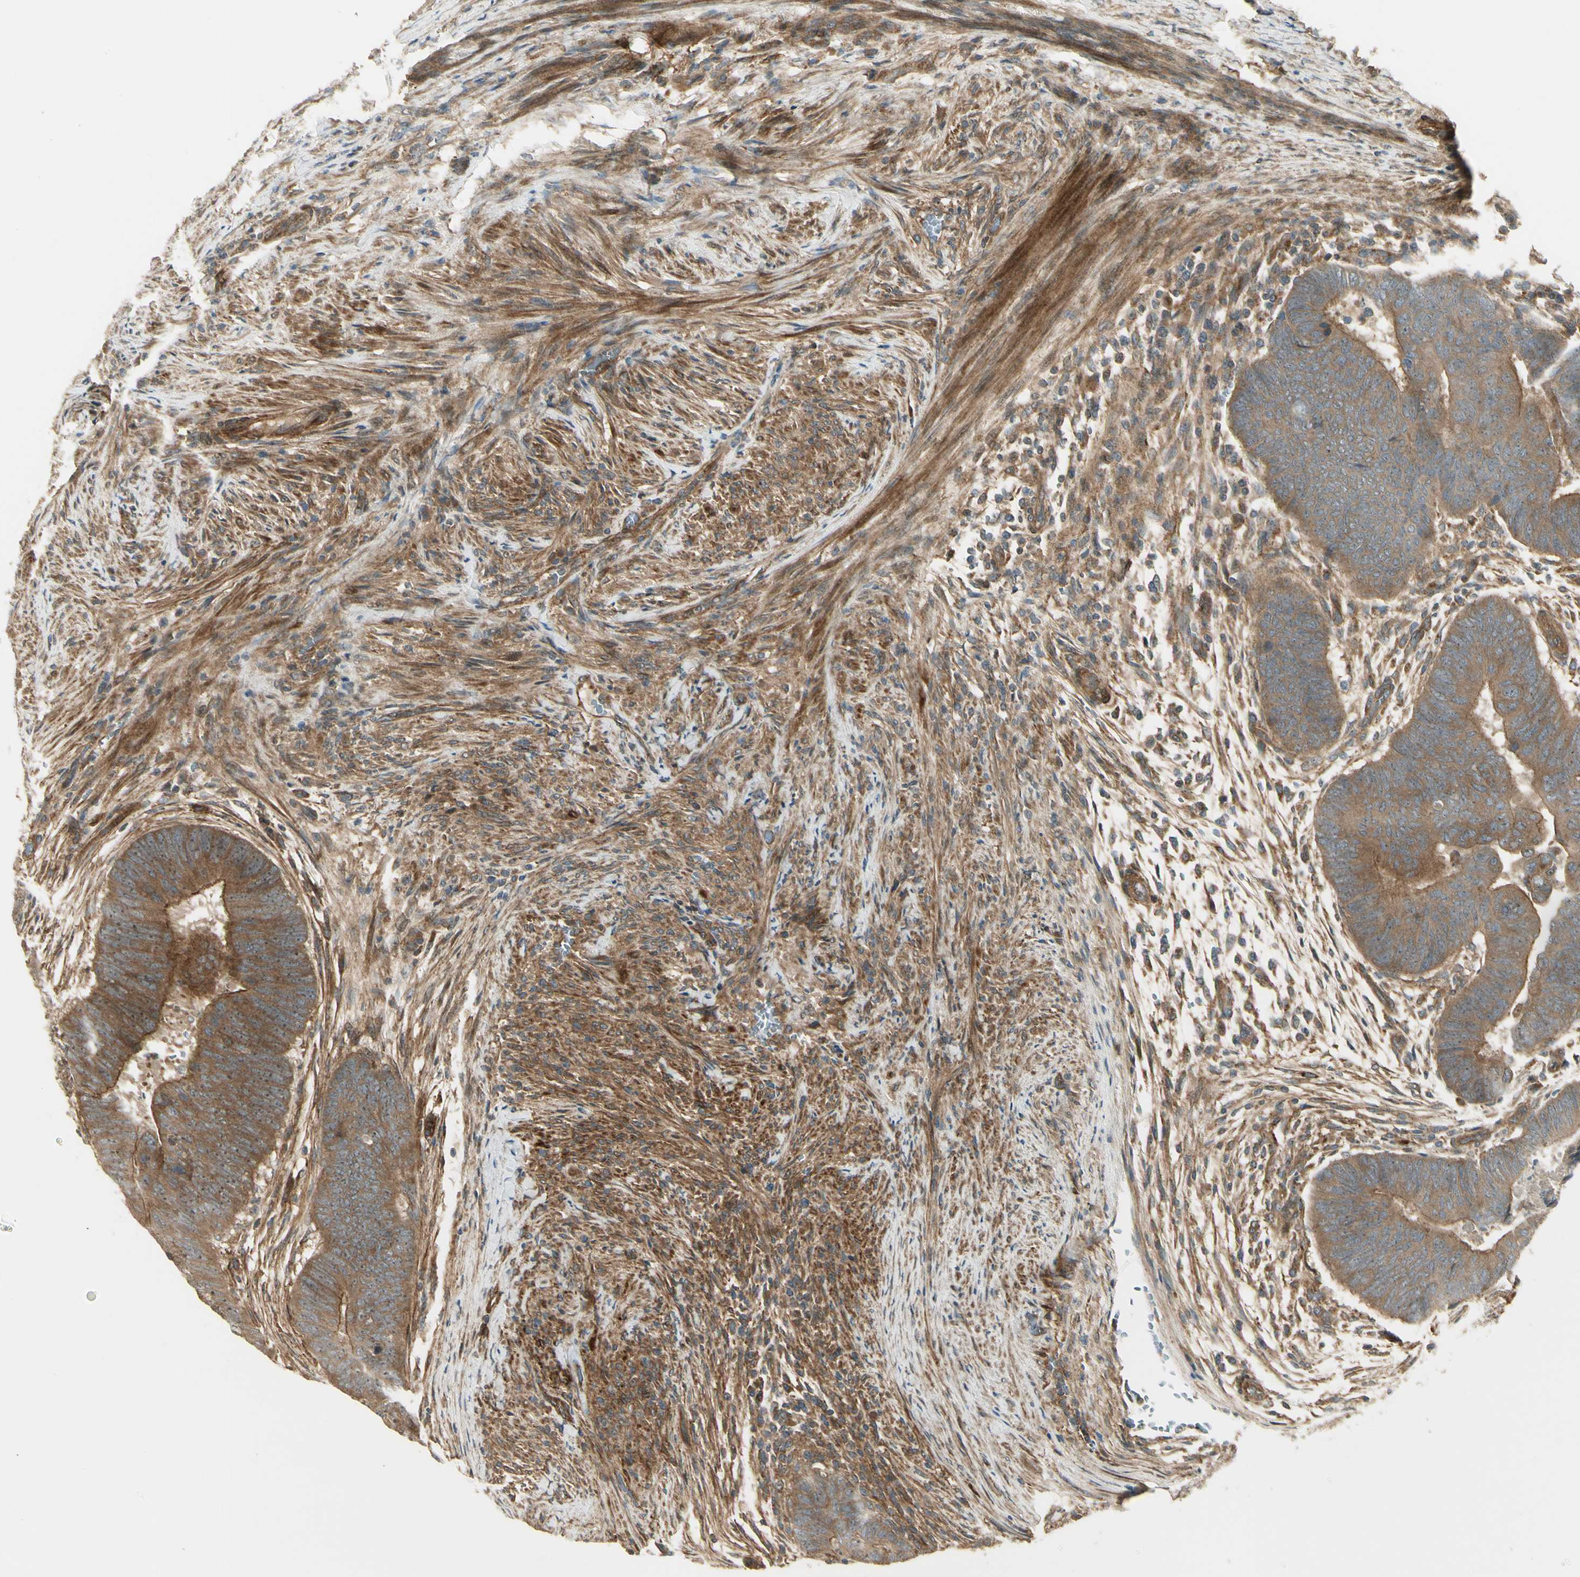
{"staining": {"intensity": "strong", "quantity": ">75%", "location": "cytoplasmic/membranous"}, "tissue": "colorectal cancer", "cell_type": "Tumor cells", "image_type": "cancer", "snomed": [{"axis": "morphology", "description": "Normal tissue, NOS"}, {"axis": "morphology", "description": "Adenocarcinoma, NOS"}, {"axis": "topography", "description": "Rectum"}, {"axis": "topography", "description": "Peripheral nerve tissue"}], "caption": "Colorectal adenocarcinoma stained with a brown dye shows strong cytoplasmic/membranous positive expression in approximately >75% of tumor cells.", "gene": "FKBP15", "patient": {"sex": "male", "age": 92}}